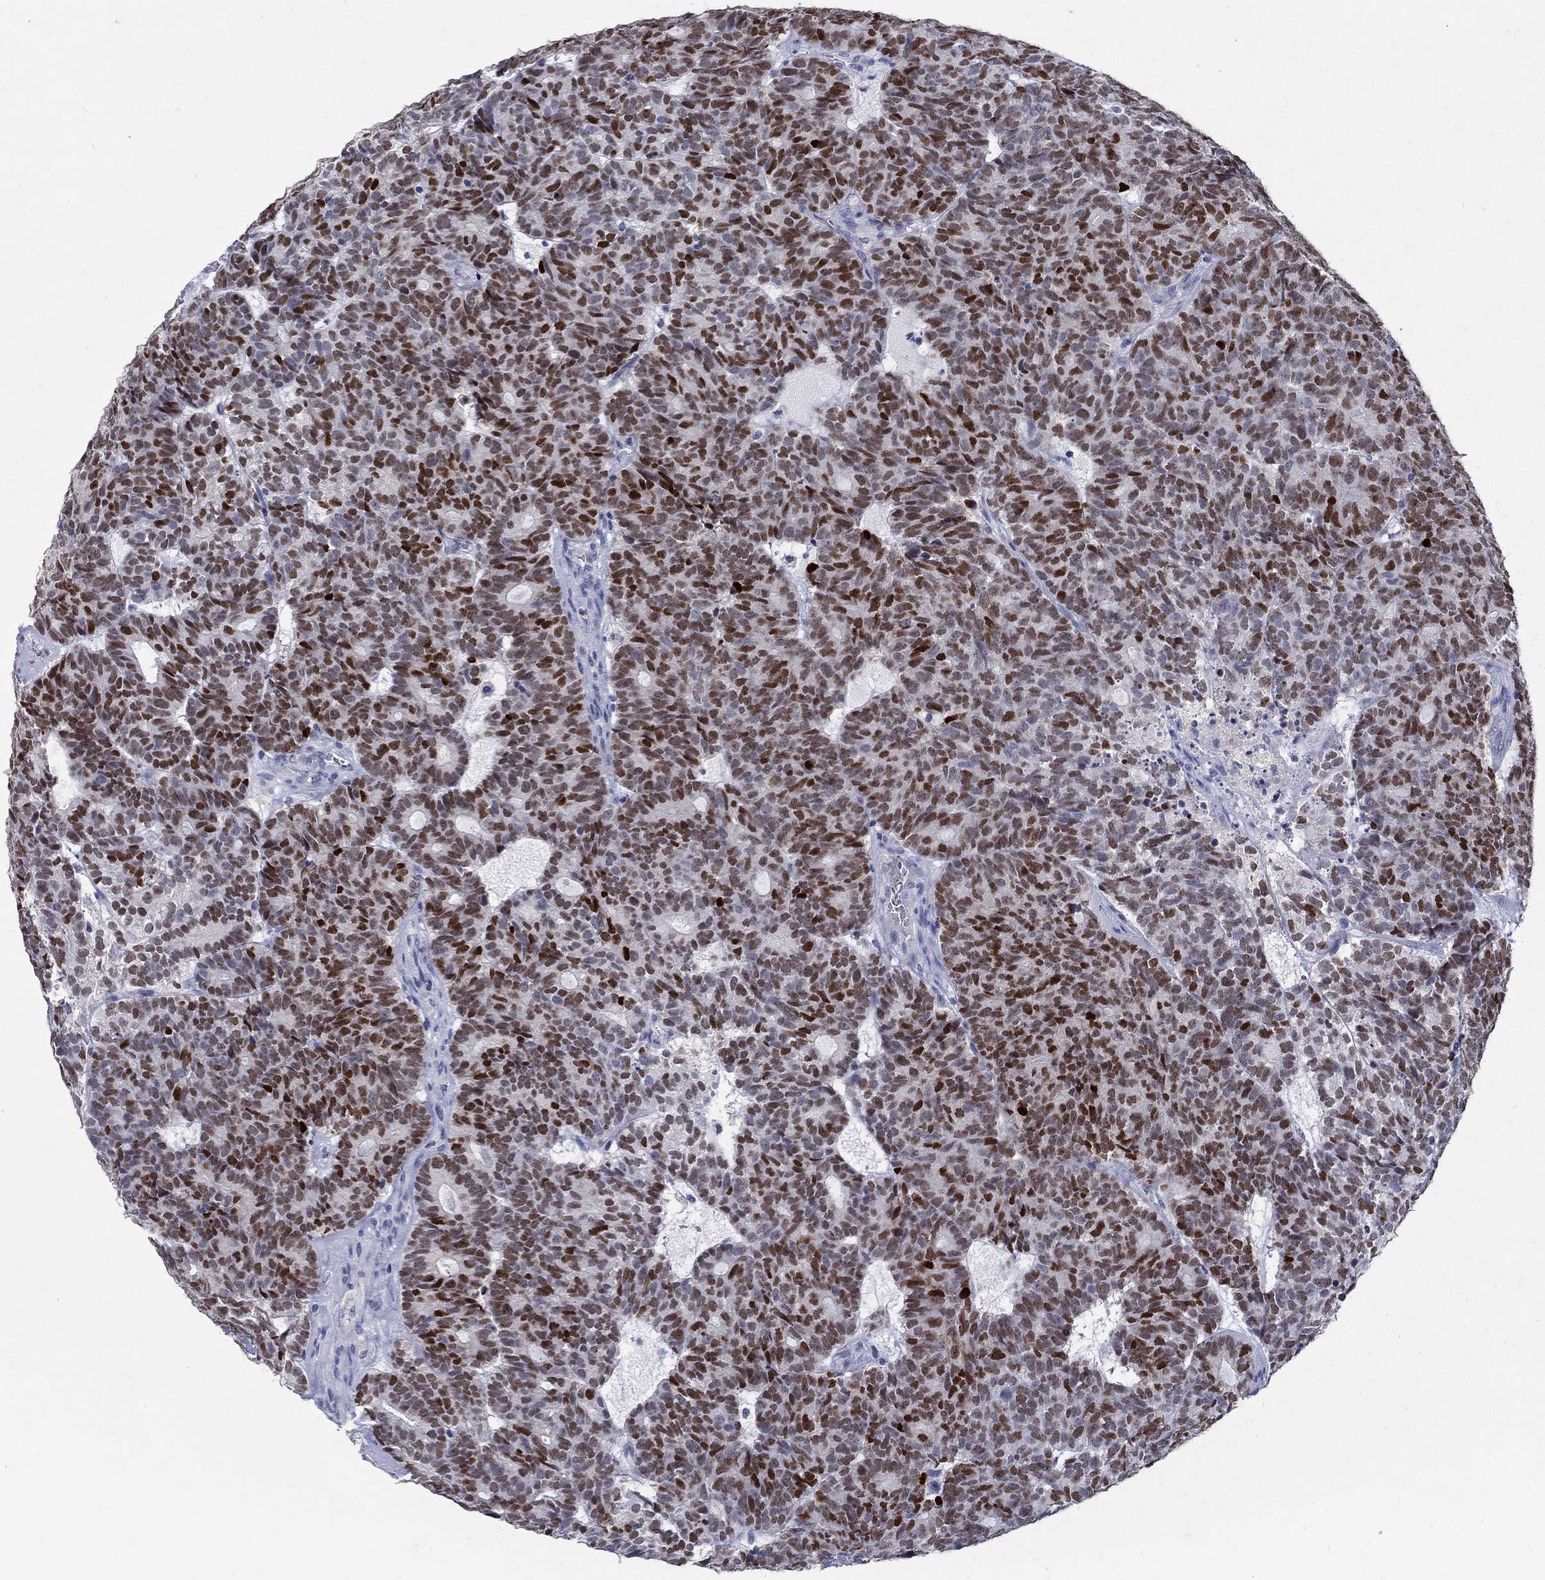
{"staining": {"intensity": "strong", "quantity": "25%-75%", "location": "nuclear"}, "tissue": "head and neck cancer", "cell_type": "Tumor cells", "image_type": "cancer", "snomed": [{"axis": "morphology", "description": "Adenocarcinoma, NOS"}, {"axis": "topography", "description": "Head-Neck"}], "caption": "Adenocarcinoma (head and neck) was stained to show a protein in brown. There is high levels of strong nuclear positivity in approximately 25%-75% of tumor cells.", "gene": "SOX2", "patient": {"sex": "female", "age": 81}}